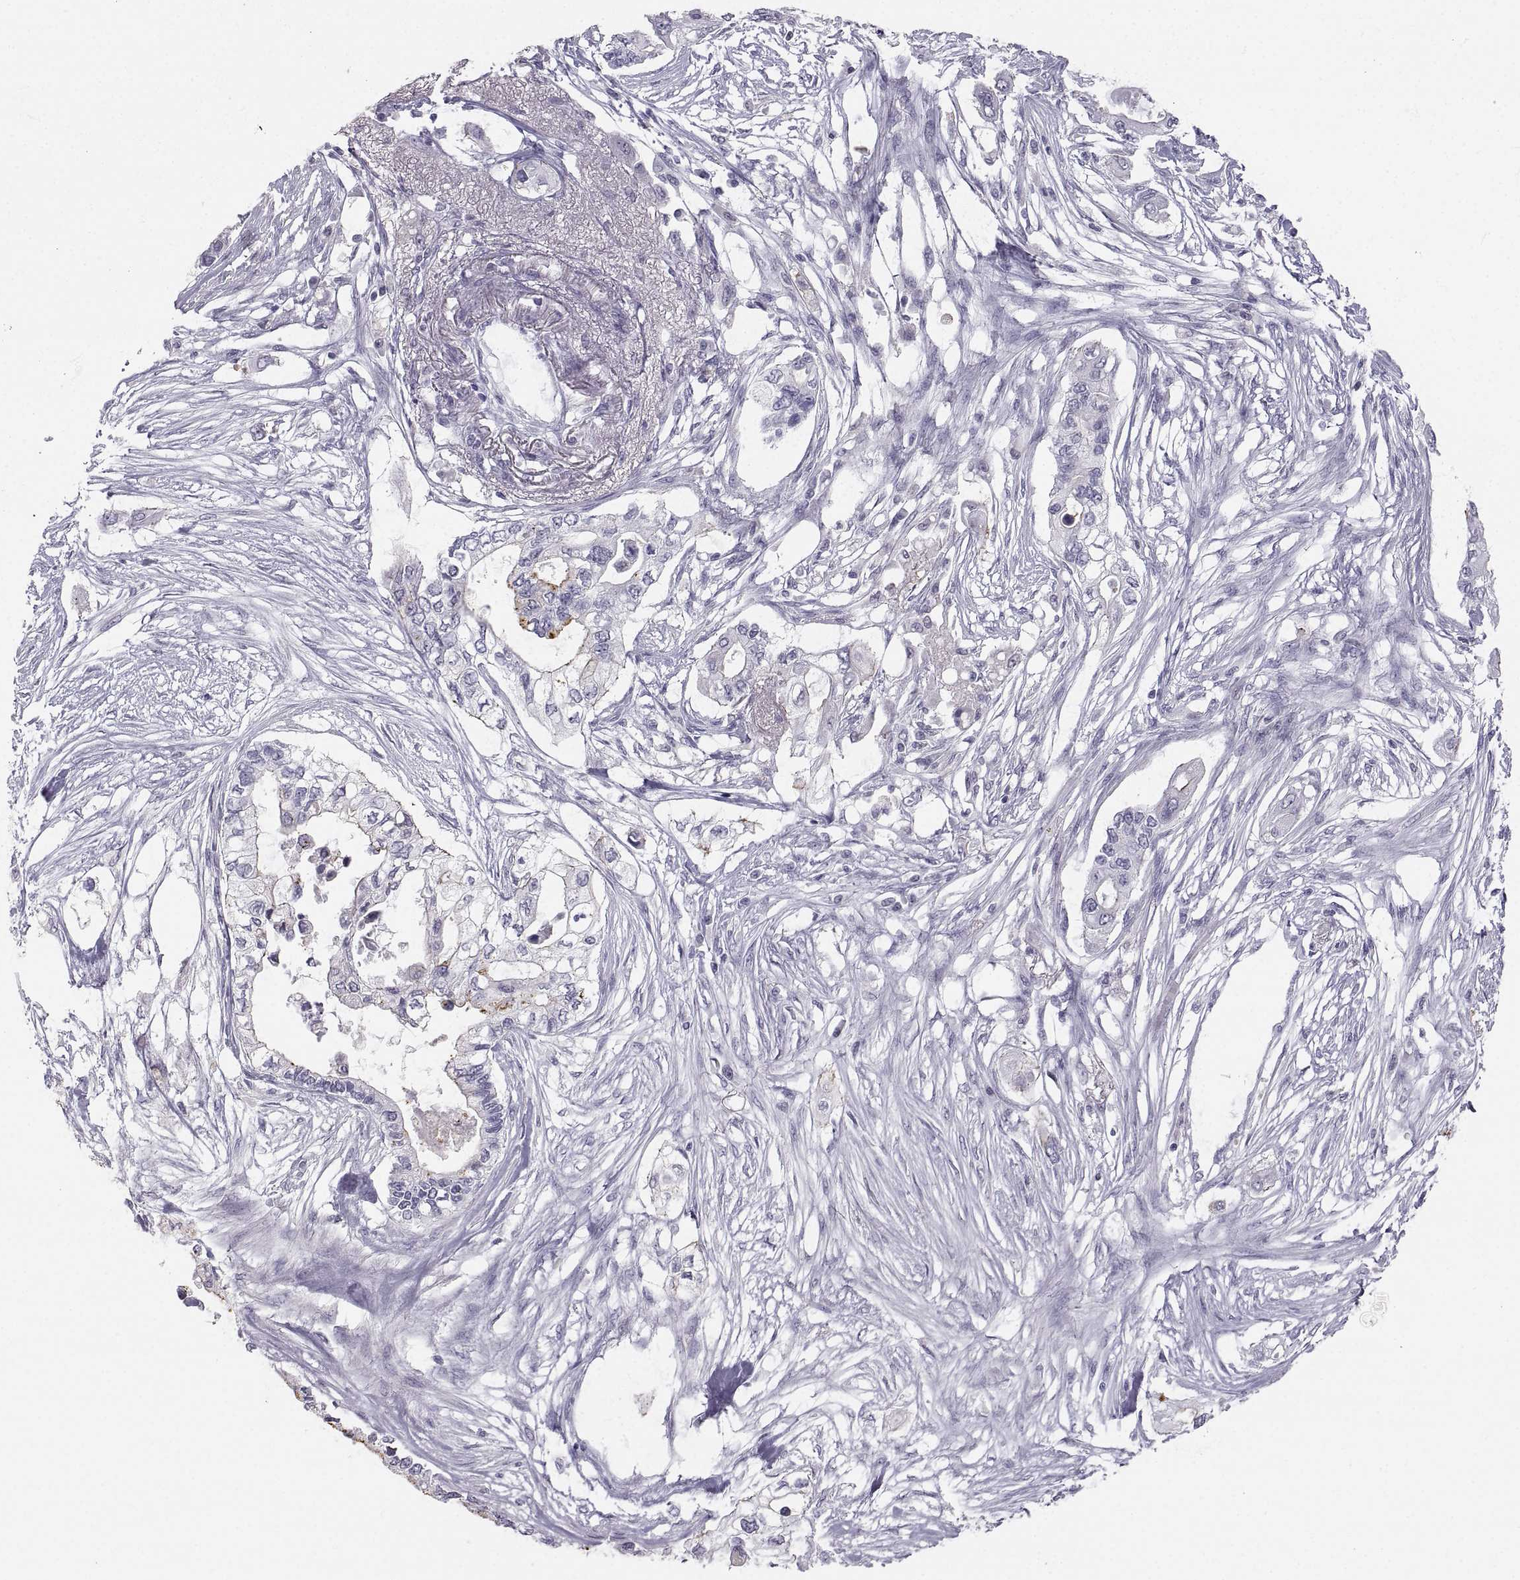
{"staining": {"intensity": "weak", "quantity": "<25%", "location": "cytoplasmic/membranous"}, "tissue": "pancreatic cancer", "cell_type": "Tumor cells", "image_type": "cancer", "snomed": [{"axis": "morphology", "description": "Adenocarcinoma, NOS"}, {"axis": "topography", "description": "Pancreas"}], "caption": "A photomicrograph of pancreatic cancer (adenocarcinoma) stained for a protein shows no brown staining in tumor cells.", "gene": "ZNF185", "patient": {"sex": "female", "age": 63}}